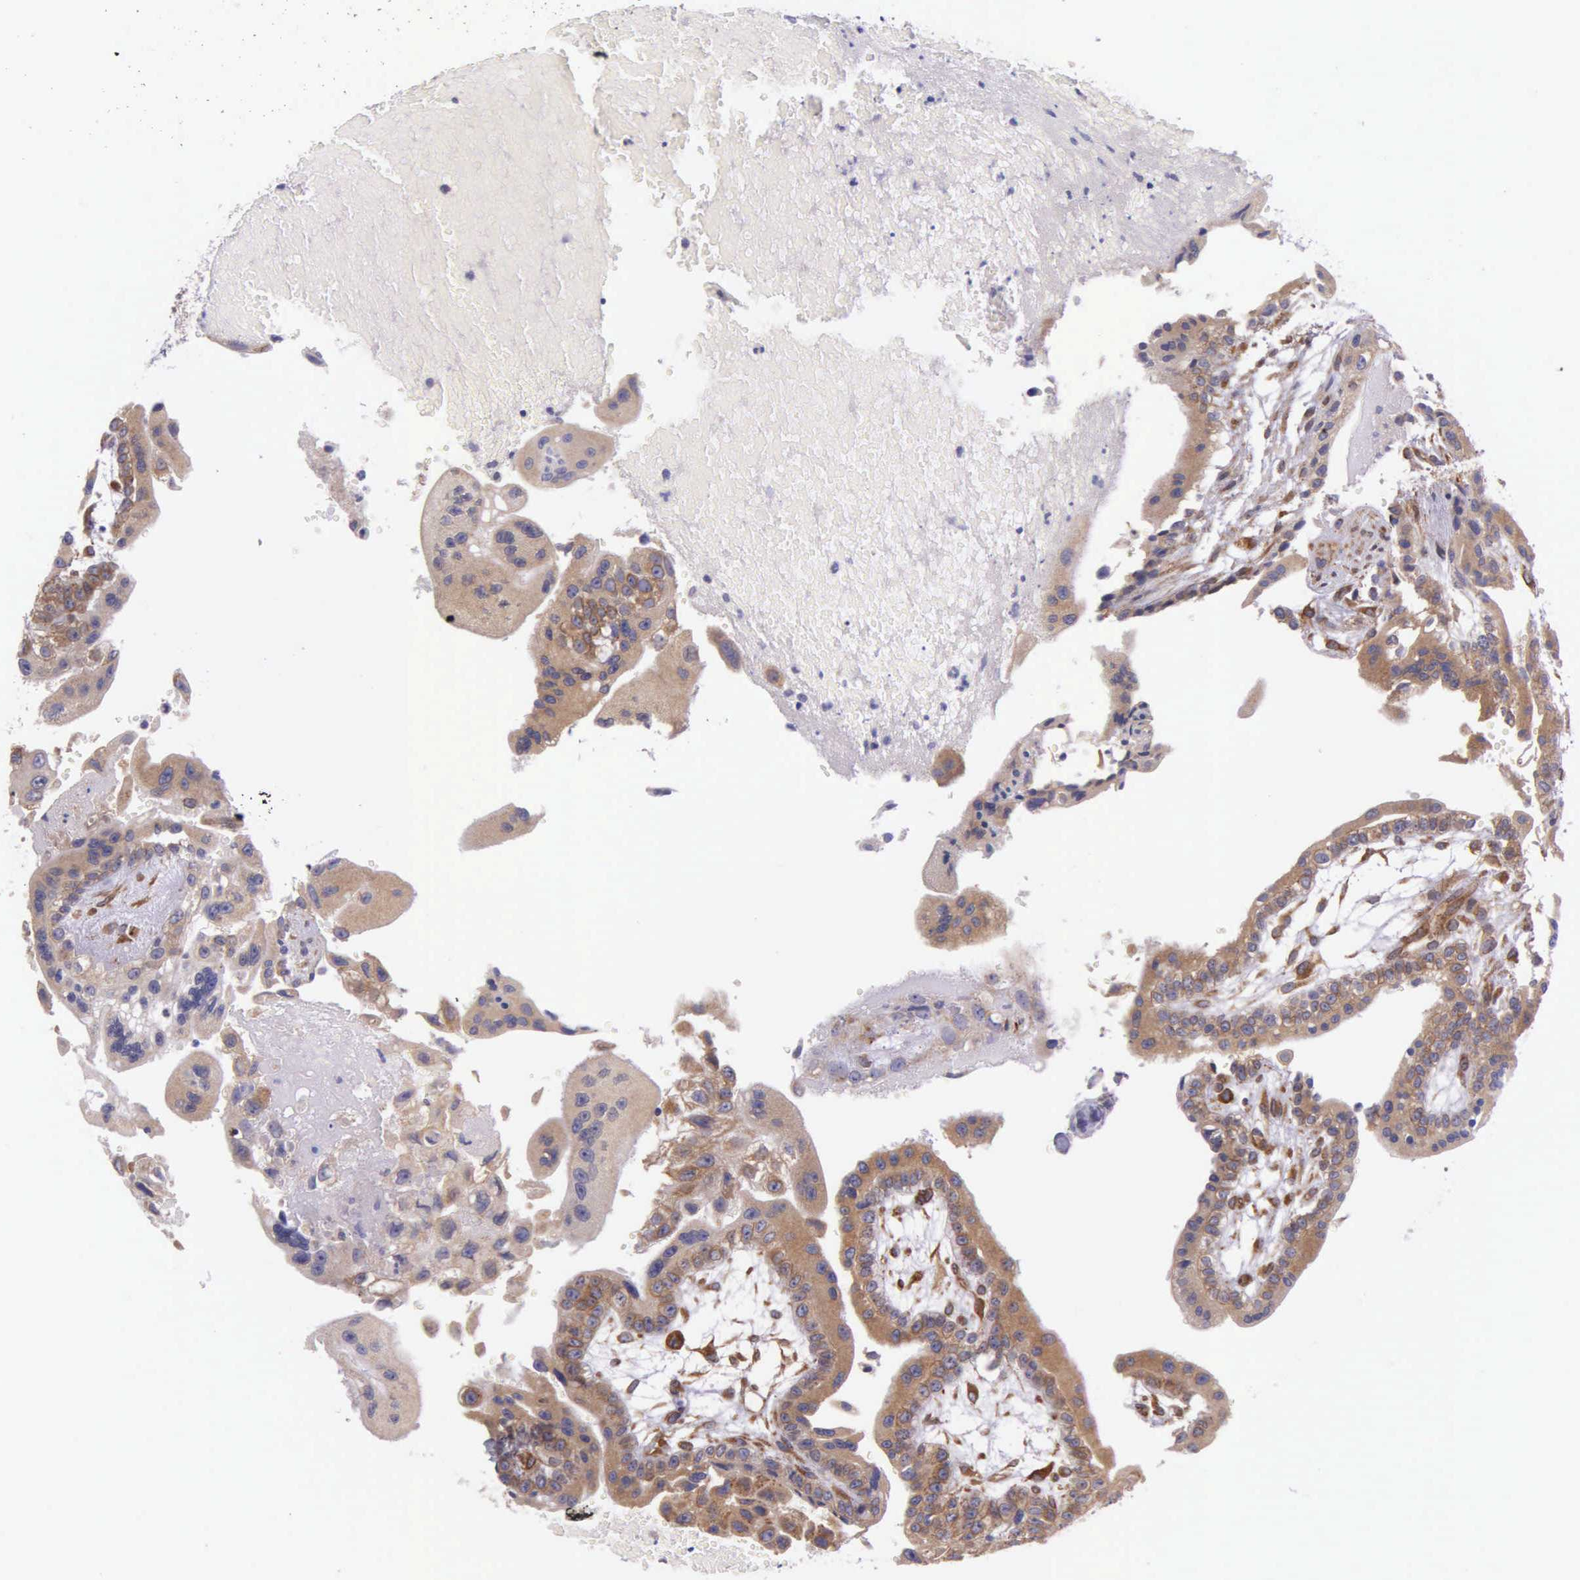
{"staining": {"intensity": "moderate", "quantity": "25%-75%", "location": "cytoplasmic/membranous"}, "tissue": "placenta", "cell_type": "Decidual cells", "image_type": "normal", "snomed": [{"axis": "morphology", "description": "Normal tissue, NOS"}, {"axis": "topography", "description": "Placenta"}], "caption": "A high-resolution image shows IHC staining of unremarkable placenta, which demonstrates moderate cytoplasmic/membranous staining in approximately 25%-75% of decidual cells.", "gene": "NSDHL", "patient": {"sex": "female", "age": 34}}